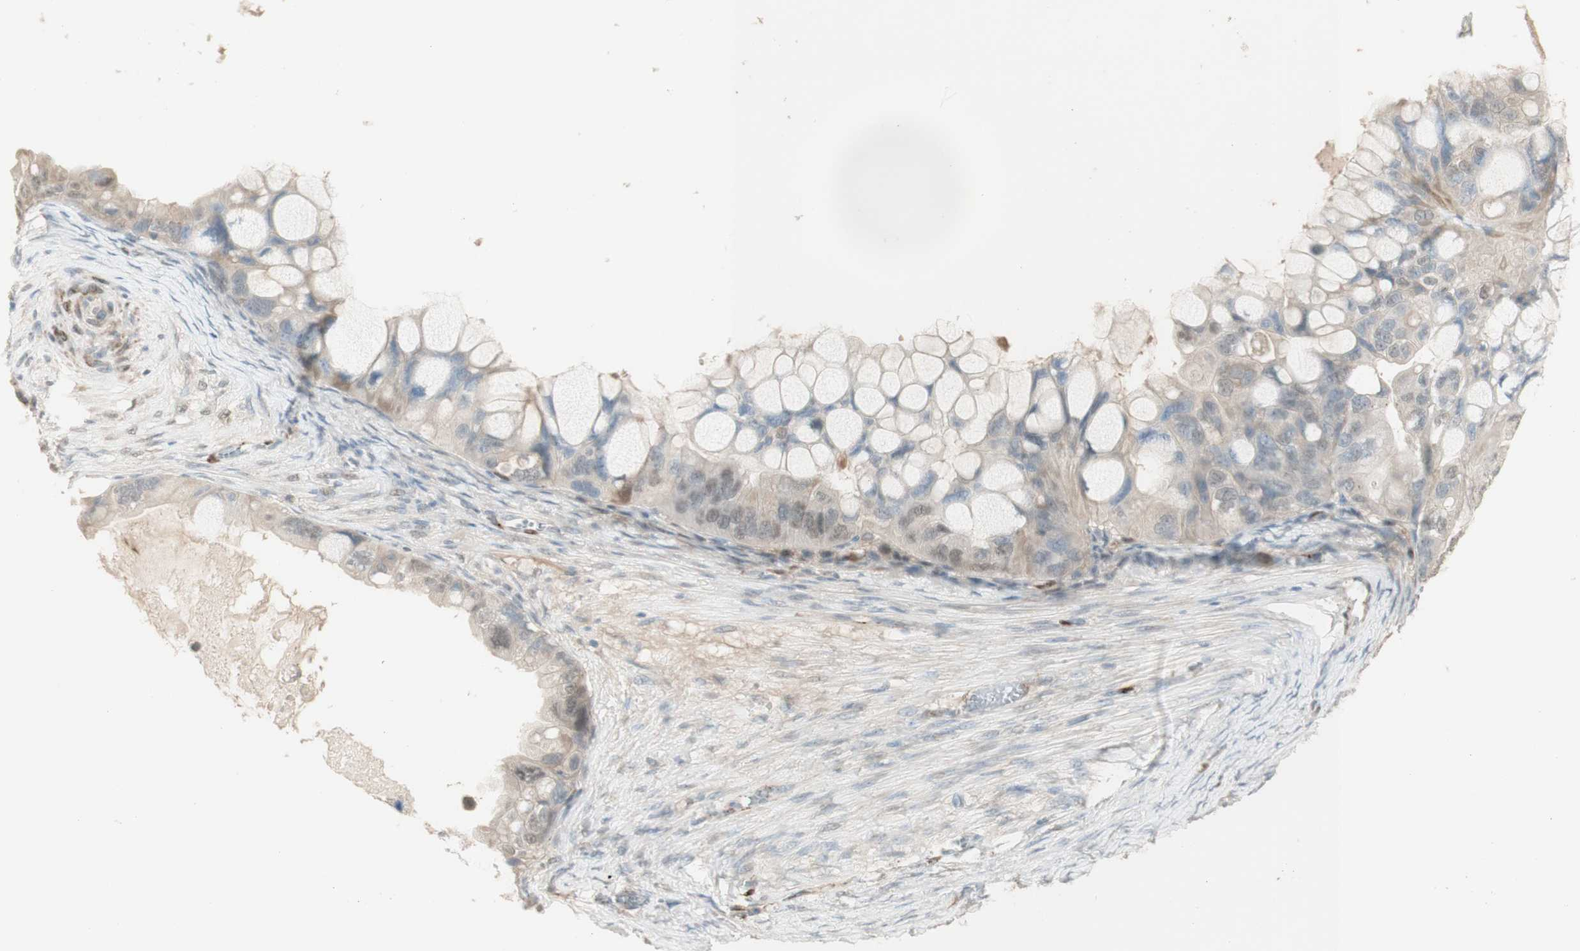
{"staining": {"intensity": "negative", "quantity": "none", "location": "none"}, "tissue": "ovarian cancer", "cell_type": "Tumor cells", "image_type": "cancer", "snomed": [{"axis": "morphology", "description": "Cystadenocarcinoma, mucinous, NOS"}, {"axis": "topography", "description": "Ovary"}], "caption": "Mucinous cystadenocarcinoma (ovarian) stained for a protein using immunohistochemistry (IHC) displays no positivity tumor cells.", "gene": "MUC3A", "patient": {"sex": "female", "age": 80}}